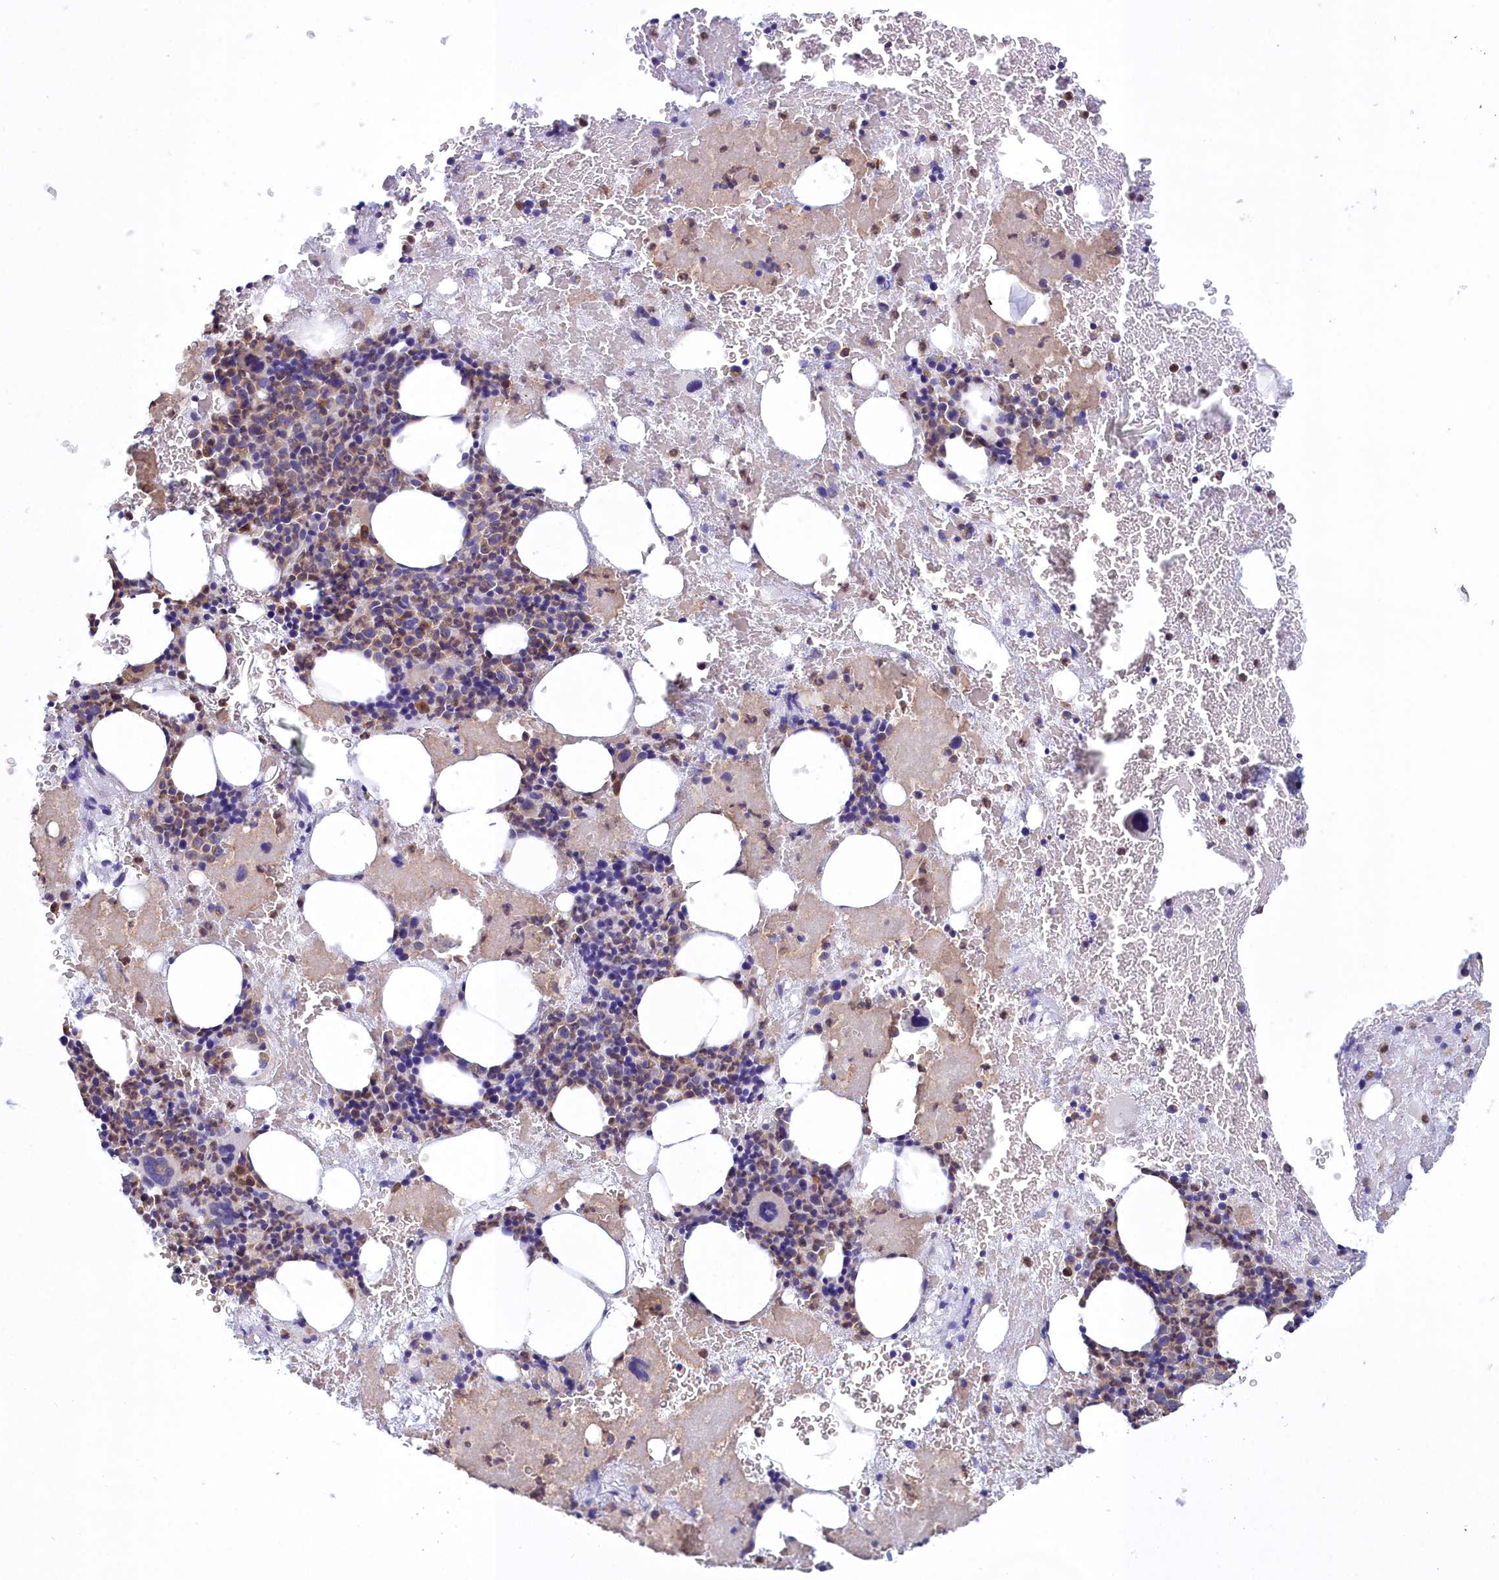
{"staining": {"intensity": "strong", "quantity": "<25%", "location": "cytoplasmic/membranous"}, "tissue": "bone marrow", "cell_type": "Hematopoietic cells", "image_type": "normal", "snomed": [{"axis": "morphology", "description": "Normal tissue, NOS"}, {"axis": "topography", "description": "Bone marrow"}], "caption": "Immunohistochemical staining of normal bone marrow demonstrates medium levels of strong cytoplasmic/membranous positivity in approximately <25% of hematopoietic cells.", "gene": "HM13", "patient": {"sex": "male", "age": 53}}